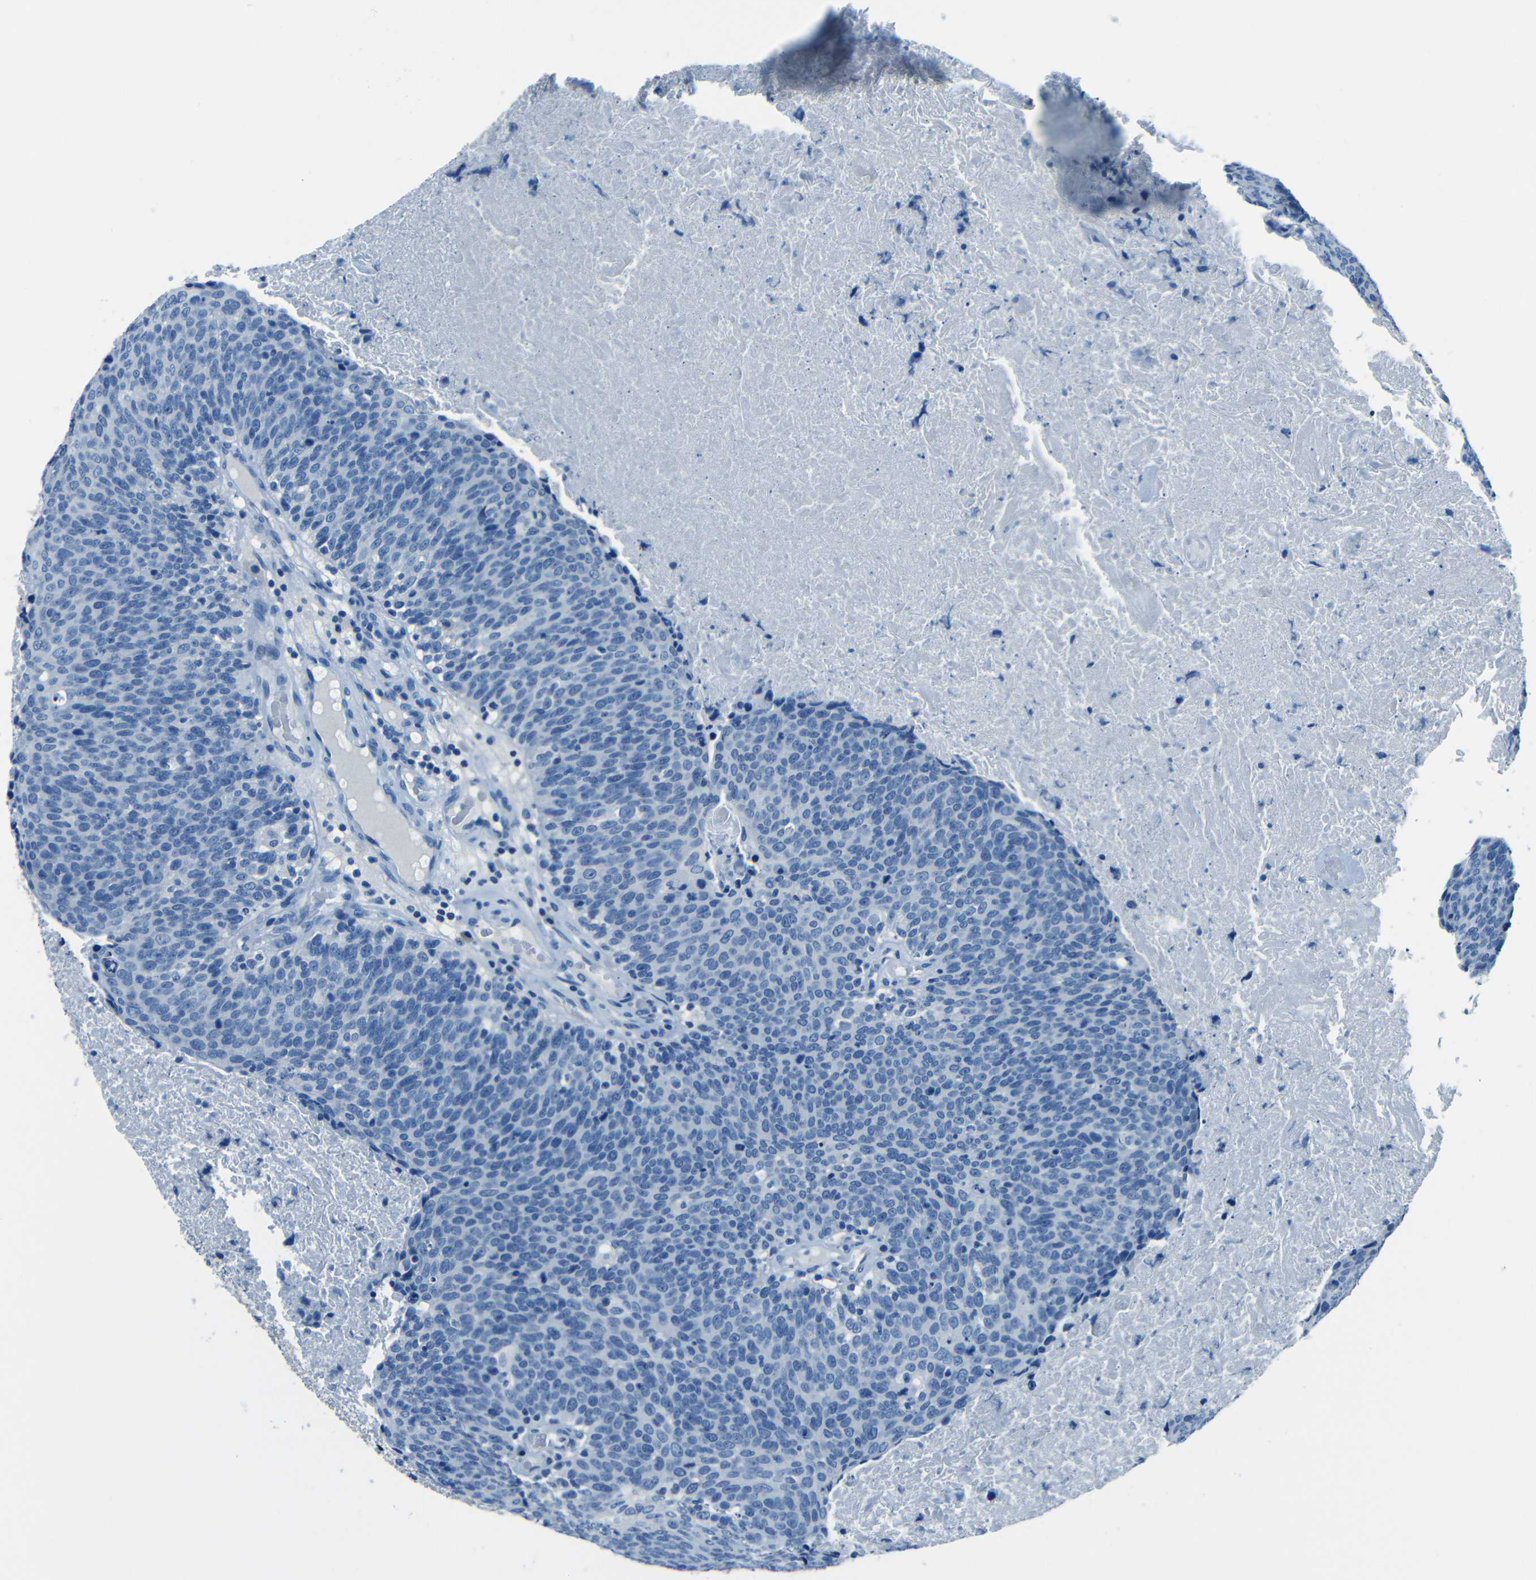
{"staining": {"intensity": "negative", "quantity": "none", "location": "none"}, "tissue": "head and neck cancer", "cell_type": "Tumor cells", "image_type": "cancer", "snomed": [{"axis": "morphology", "description": "Squamous cell carcinoma, NOS"}, {"axis": "morphology", "description": "Squamous cell carcinoma, metastatic, NOS"}, {"axis": "topography", "description": "Lymph node"}, {"axis": "topography", "description": "Head-Neck"}], "caption": "Immunohistochemistry (IHC) micrograph of neoplastic tissue: human head and neck cancer (squamous cell carcinoma) stained with DAB (3,3'-diaminobenzidine) exhibits no significant protein positivity in tumor cells.", "gene": "FBN2", "patient": {"sex": "male", "age": 62}}